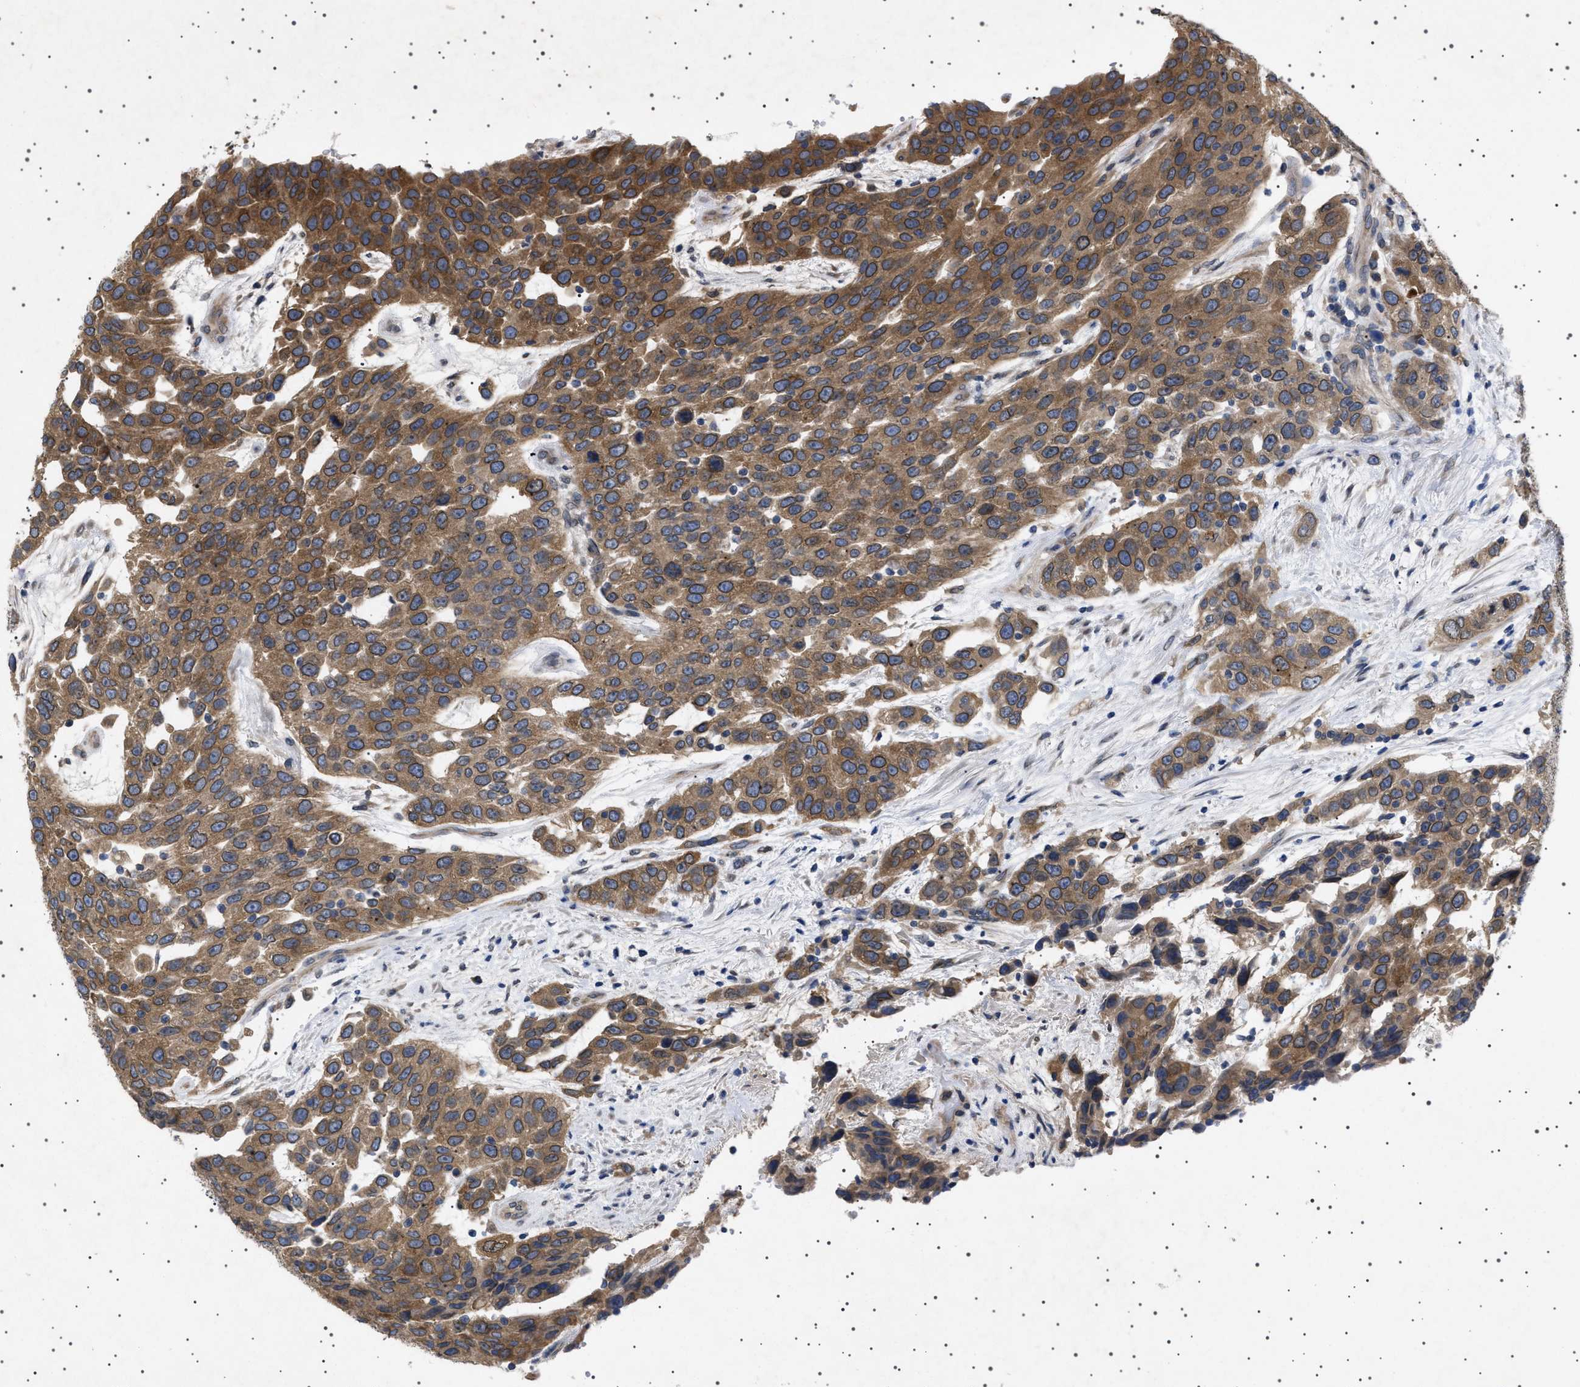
{"staining": {"intensity": "moderate", "quantity": ">75%", "location": "cytoplasmic/membranous,nuclear"}, "tissue": "urothelial cancer", "cell_type": "Tumor cells", "image_type": "cancer", "snomed": [{"axis": "morphology", "description": "Urothelial carcinoma, High grade"}, {"axis": "topography", "description": "Urinary bladder"}], "caption": "Immunohistochemical staining of human urothelial cancer exhibits medium levels of moderate cytoplasmic/membranous and nuclear protein expression in approximately >75% of tumor cells. (DAB = brown stain, brightfield microscopy at high magnification).", "gene": "NUP93", "patient": {"sex": "female", "age": 80}}